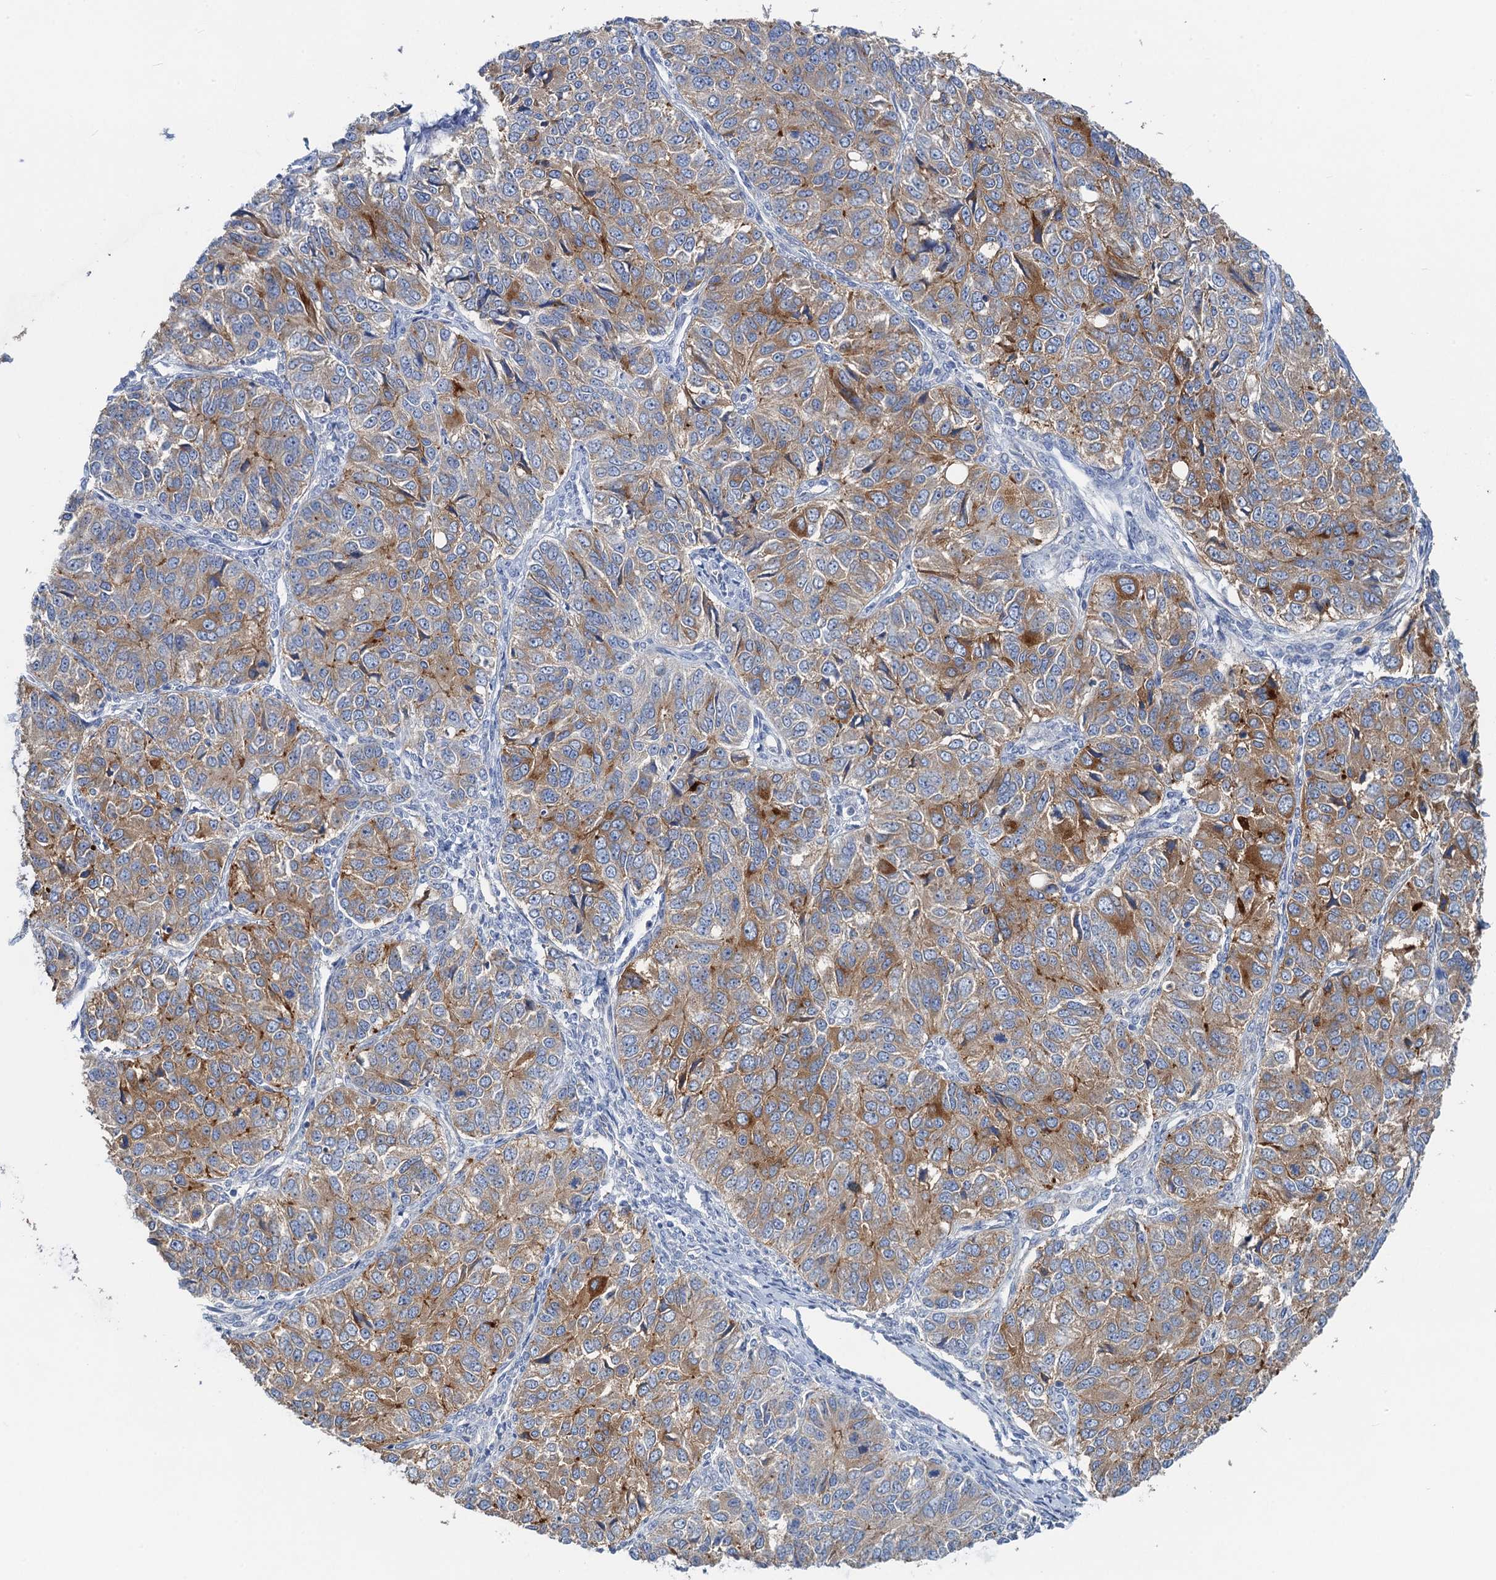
{"staining": {"intensity": "moderate", "quantity": "25%-75%", "location": "cytoplasmic/membranous"}, "tissue": "ovarian cancer", "cell_type": "Tumor cells", "image_type": "cancer", "snomed": [{"axis": "morphology", "description": "Carcinoma, endometroid"}, {"axis": "topography", "description": "Ovary"}], "caption": "Ovarian cancer (endometroid carcinoma) stained with DAB (3,3'-diaminobenzidine) IHC demonstrates medium levels of moderate cytoplasmic/membranous staining in approximately 25%-75% of tumor cells.", "gene": "PLLP", "patient": {"sex": "female", "age": 51}}